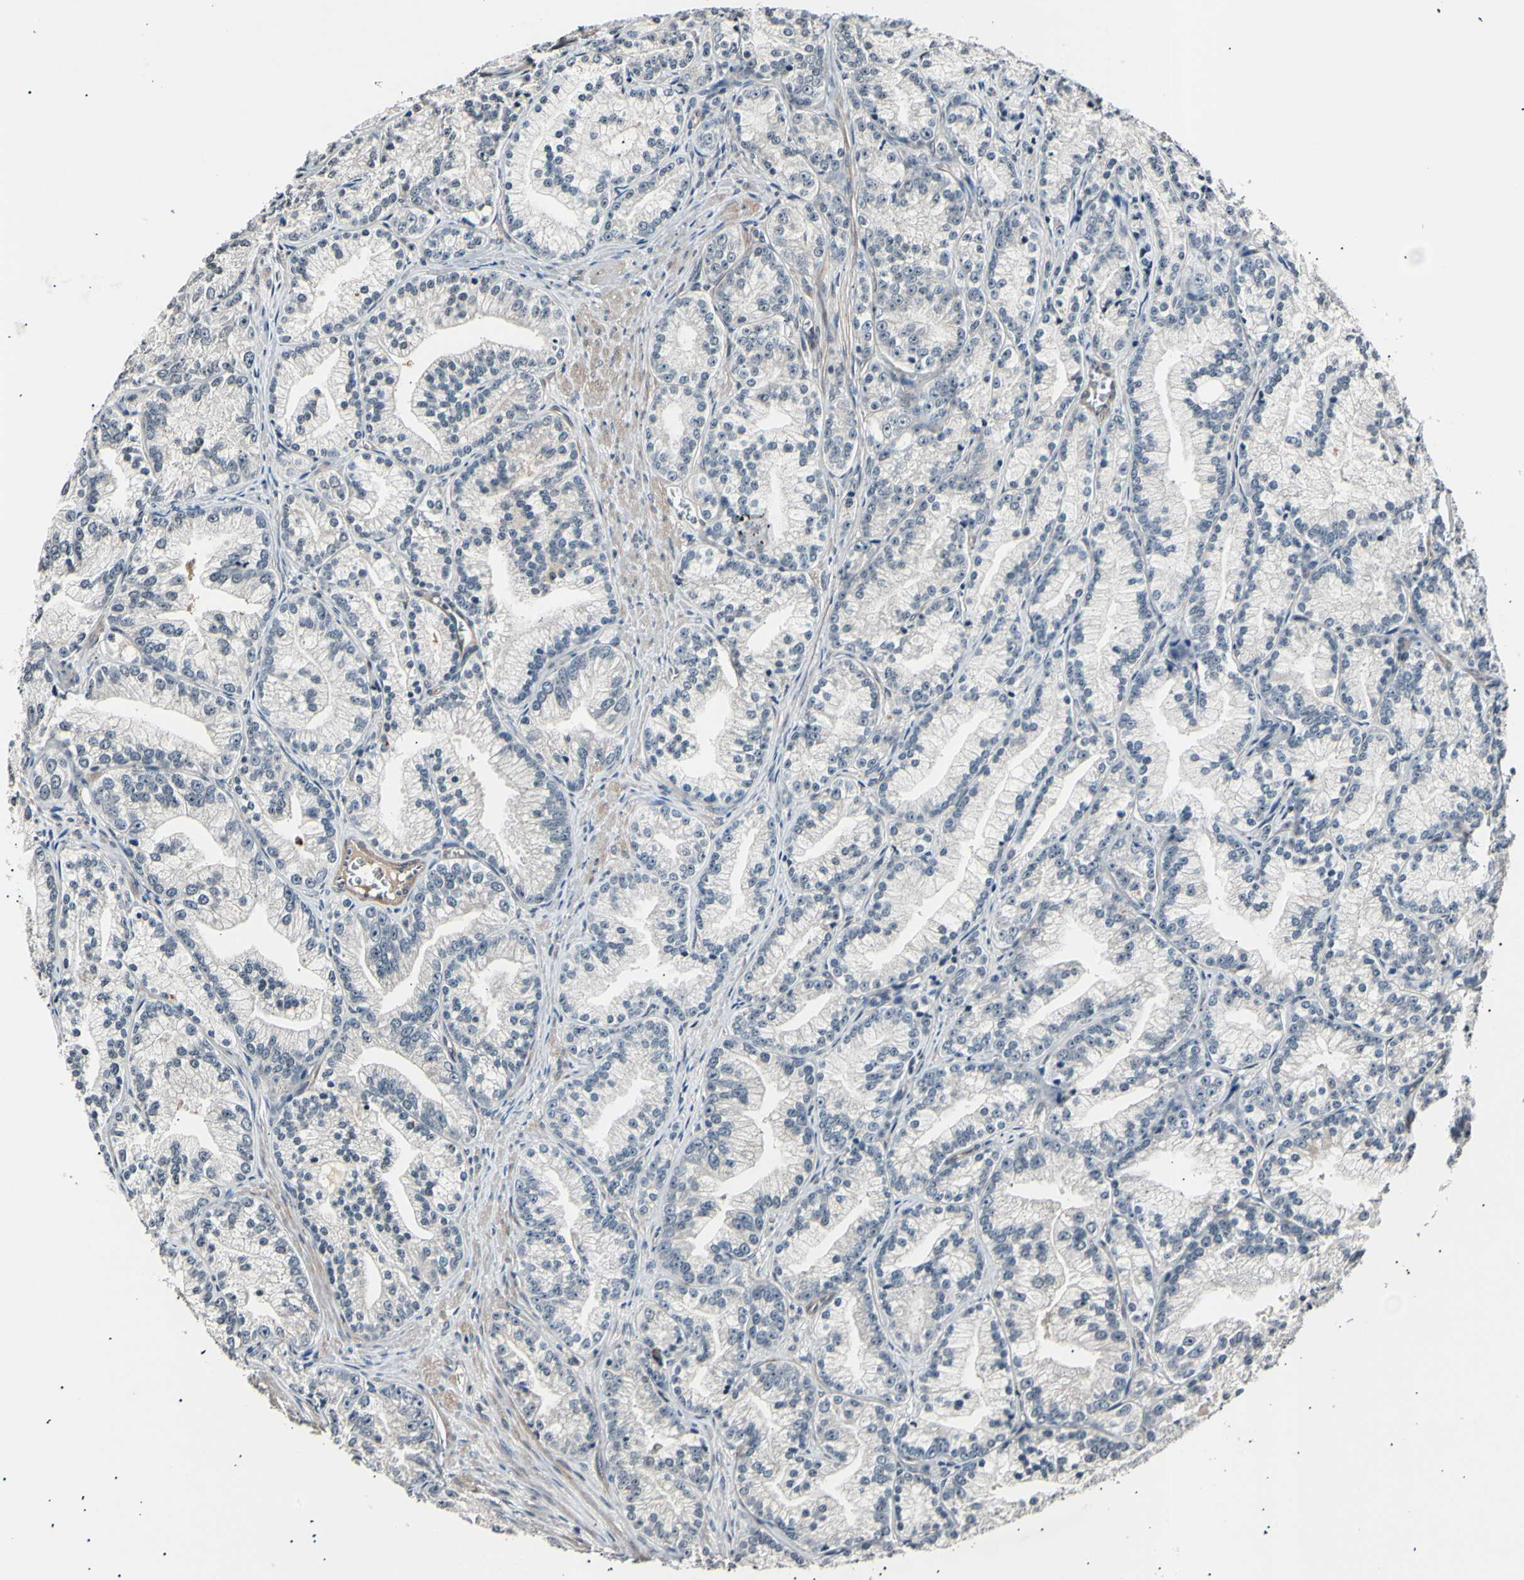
{"staining": {"intensity": "negative", "quantity": "none", "location": "none"}, "tissue": "prostate cancer", "cell_type": "Tumor cells", "image_type": "cancer", "snomed": [{"axis": "morphology", "description": "Adenocarcinoma, Low grade"}, {"axis": "topography", "description": "Prostate"}], "caption": "A histopathology image of human prostate adenocarcinoma (low-grade) is negative for staining in tumor cells. The staining was performed using DAB (3,3'-diaminobenzidine) to visualize the protein expression in brown, while the nuclei were stained in blue with hematoxylin (Magnification: 20x).", "gene": "AK1", "patient": {"sex": "male", "age": 89}}